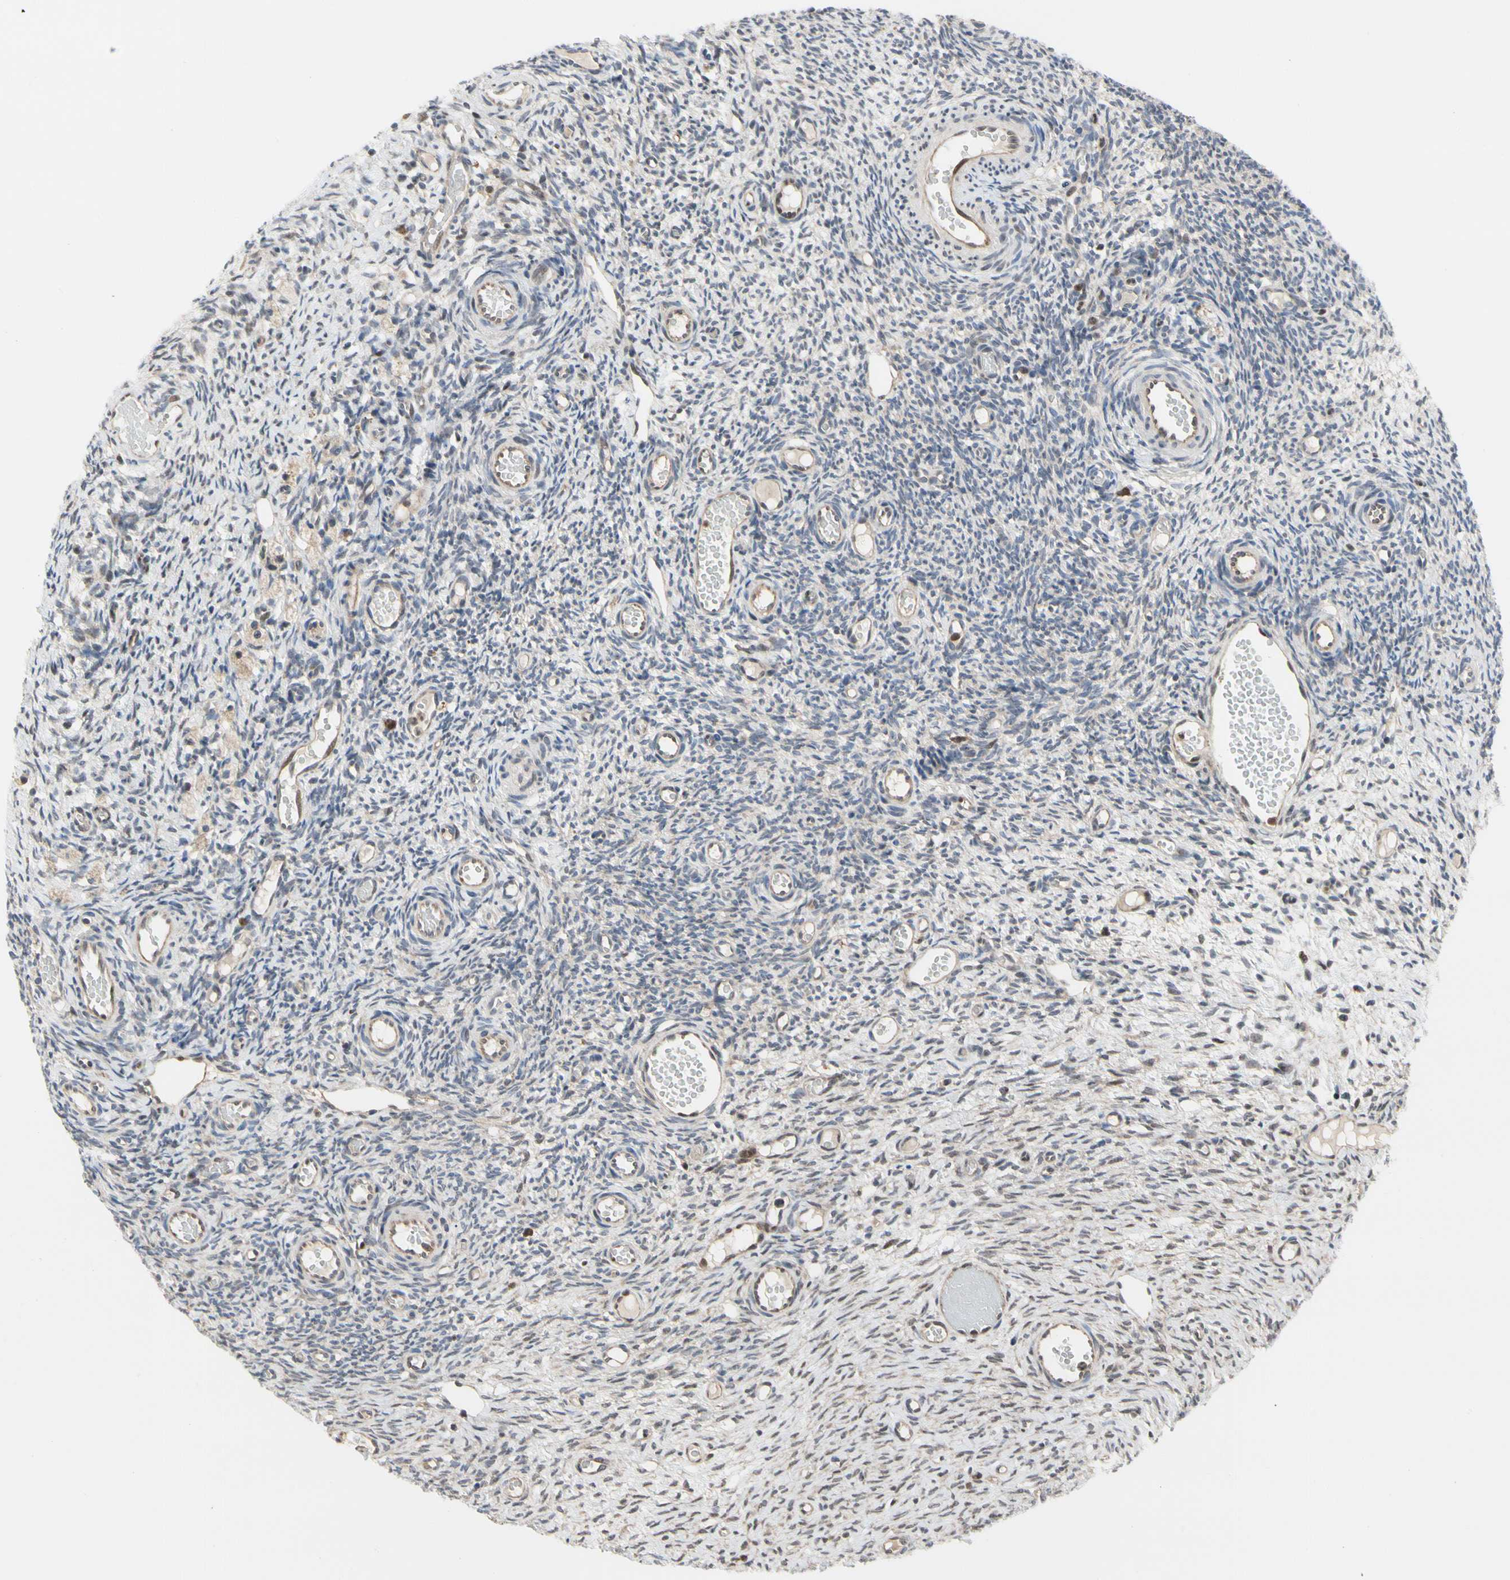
{"staining": {"intensity": "strong", "quantity": ">75%", "location": "cytoplasmic/membranous"}, "tissue": "ovary", "cell_type": "Follicle cells", "image_type": "normal", "snomed": [{"axis": "morphology", "description": "Normal tissue, NOS"}, {"axis": "topography", "description": "Ovary"}], "caption": "An image of ovary stained for a protein demonstrates strong cytoplasmic/membranous brown staining in follicle cells.", "gene": "CDK5", "patient": {"sex": "female", "age": 35}}